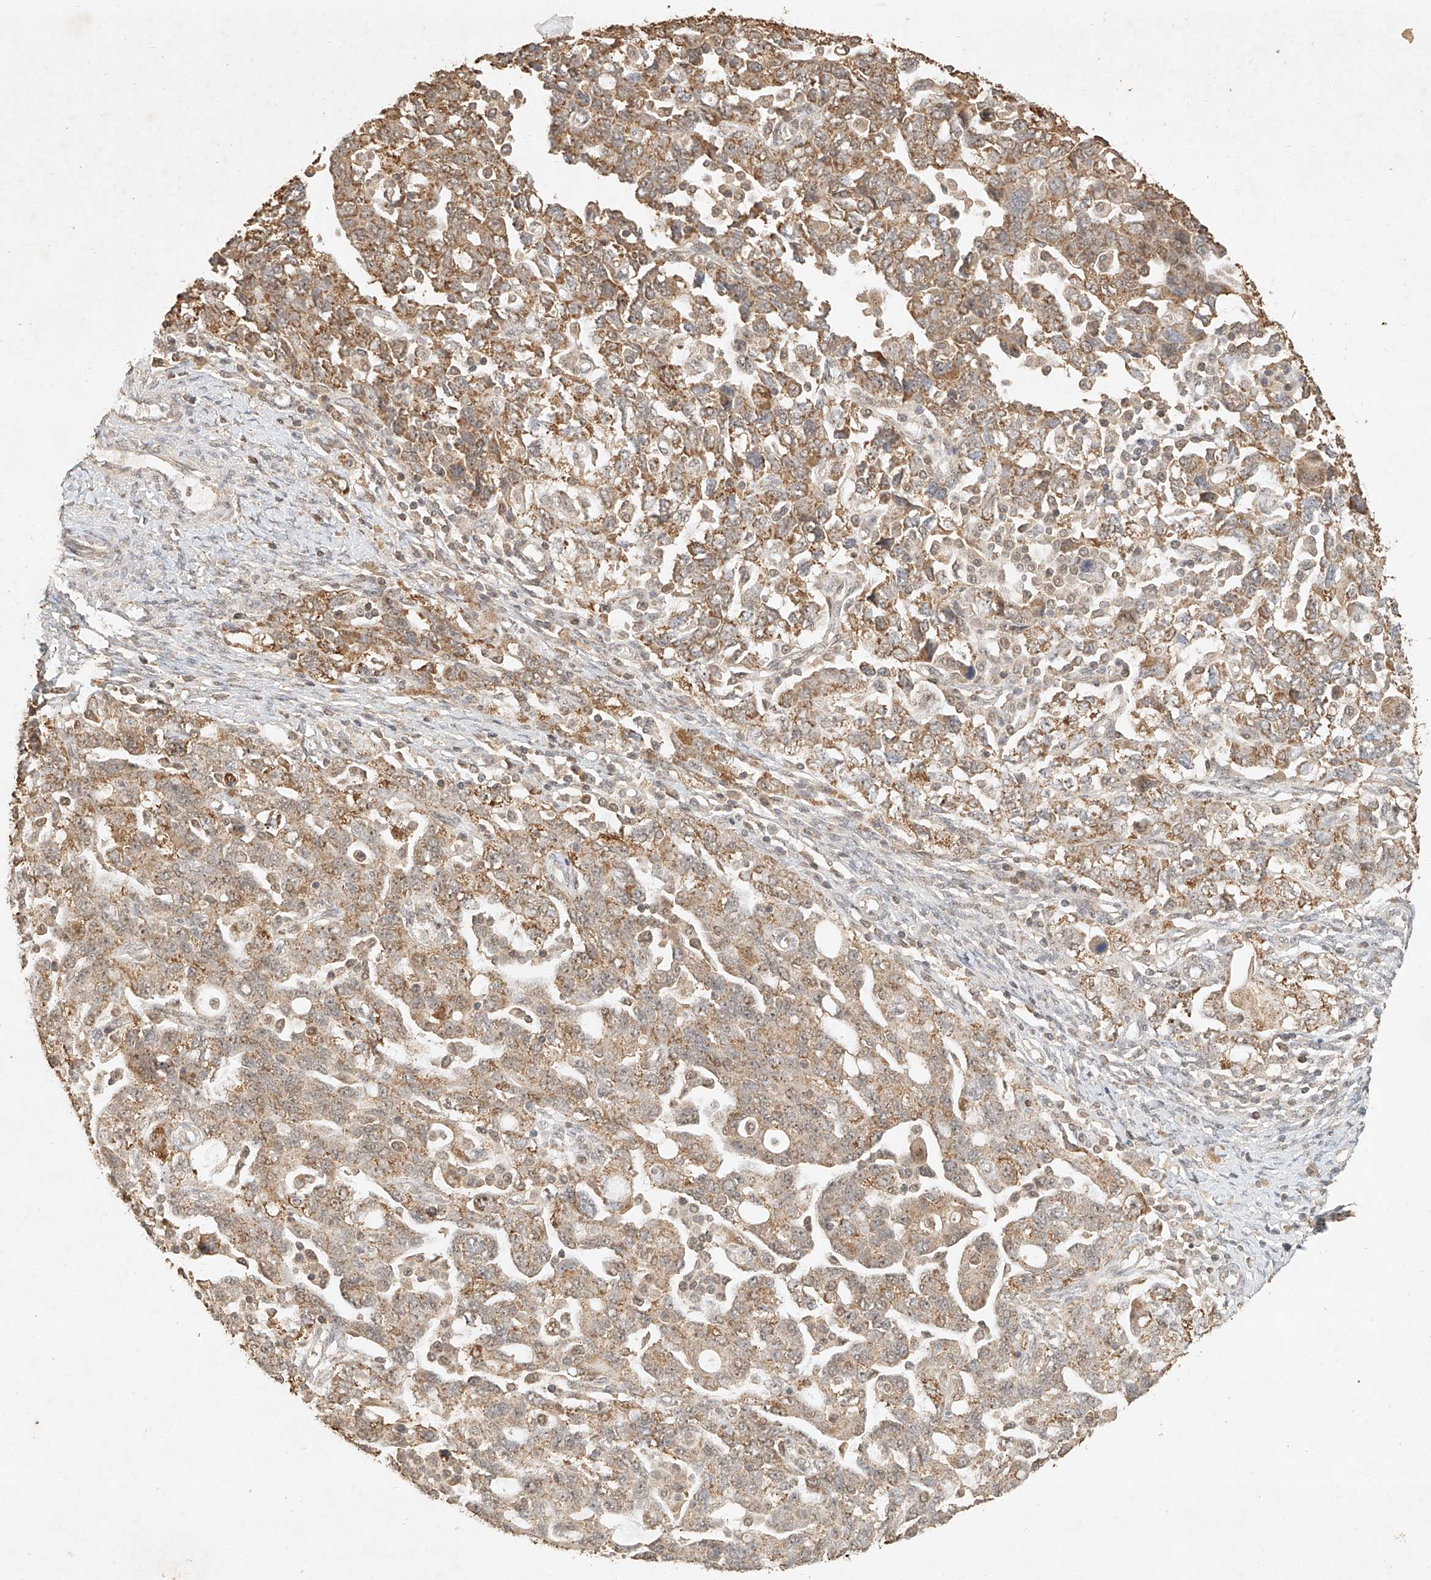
{"staining": {"intensity": "moderate", "quantity": ">75%", "location": "cytoplasmic/membranous"}, "tissue": "ovarian cancer", "cell_type": "Tumor cells", "image_type": "cancer", "snomed": [{"axis": "morphology", "description": "Carcinoma, NOS"}, {"axis": "morphology", "description": "Cystadenocarcinoma, serous, NOS"}, {"axis": "topography", "description": "Ovary"}], "caption": "Human ovarian serous cystadenocarcinoma stained with a brown dye exhibits moderate cytoplasmic/membranous positive positivity in approximately >75% of tumor cells.", "gene": "CXorf58", "patient": {"sex": "female", "age": 69}}